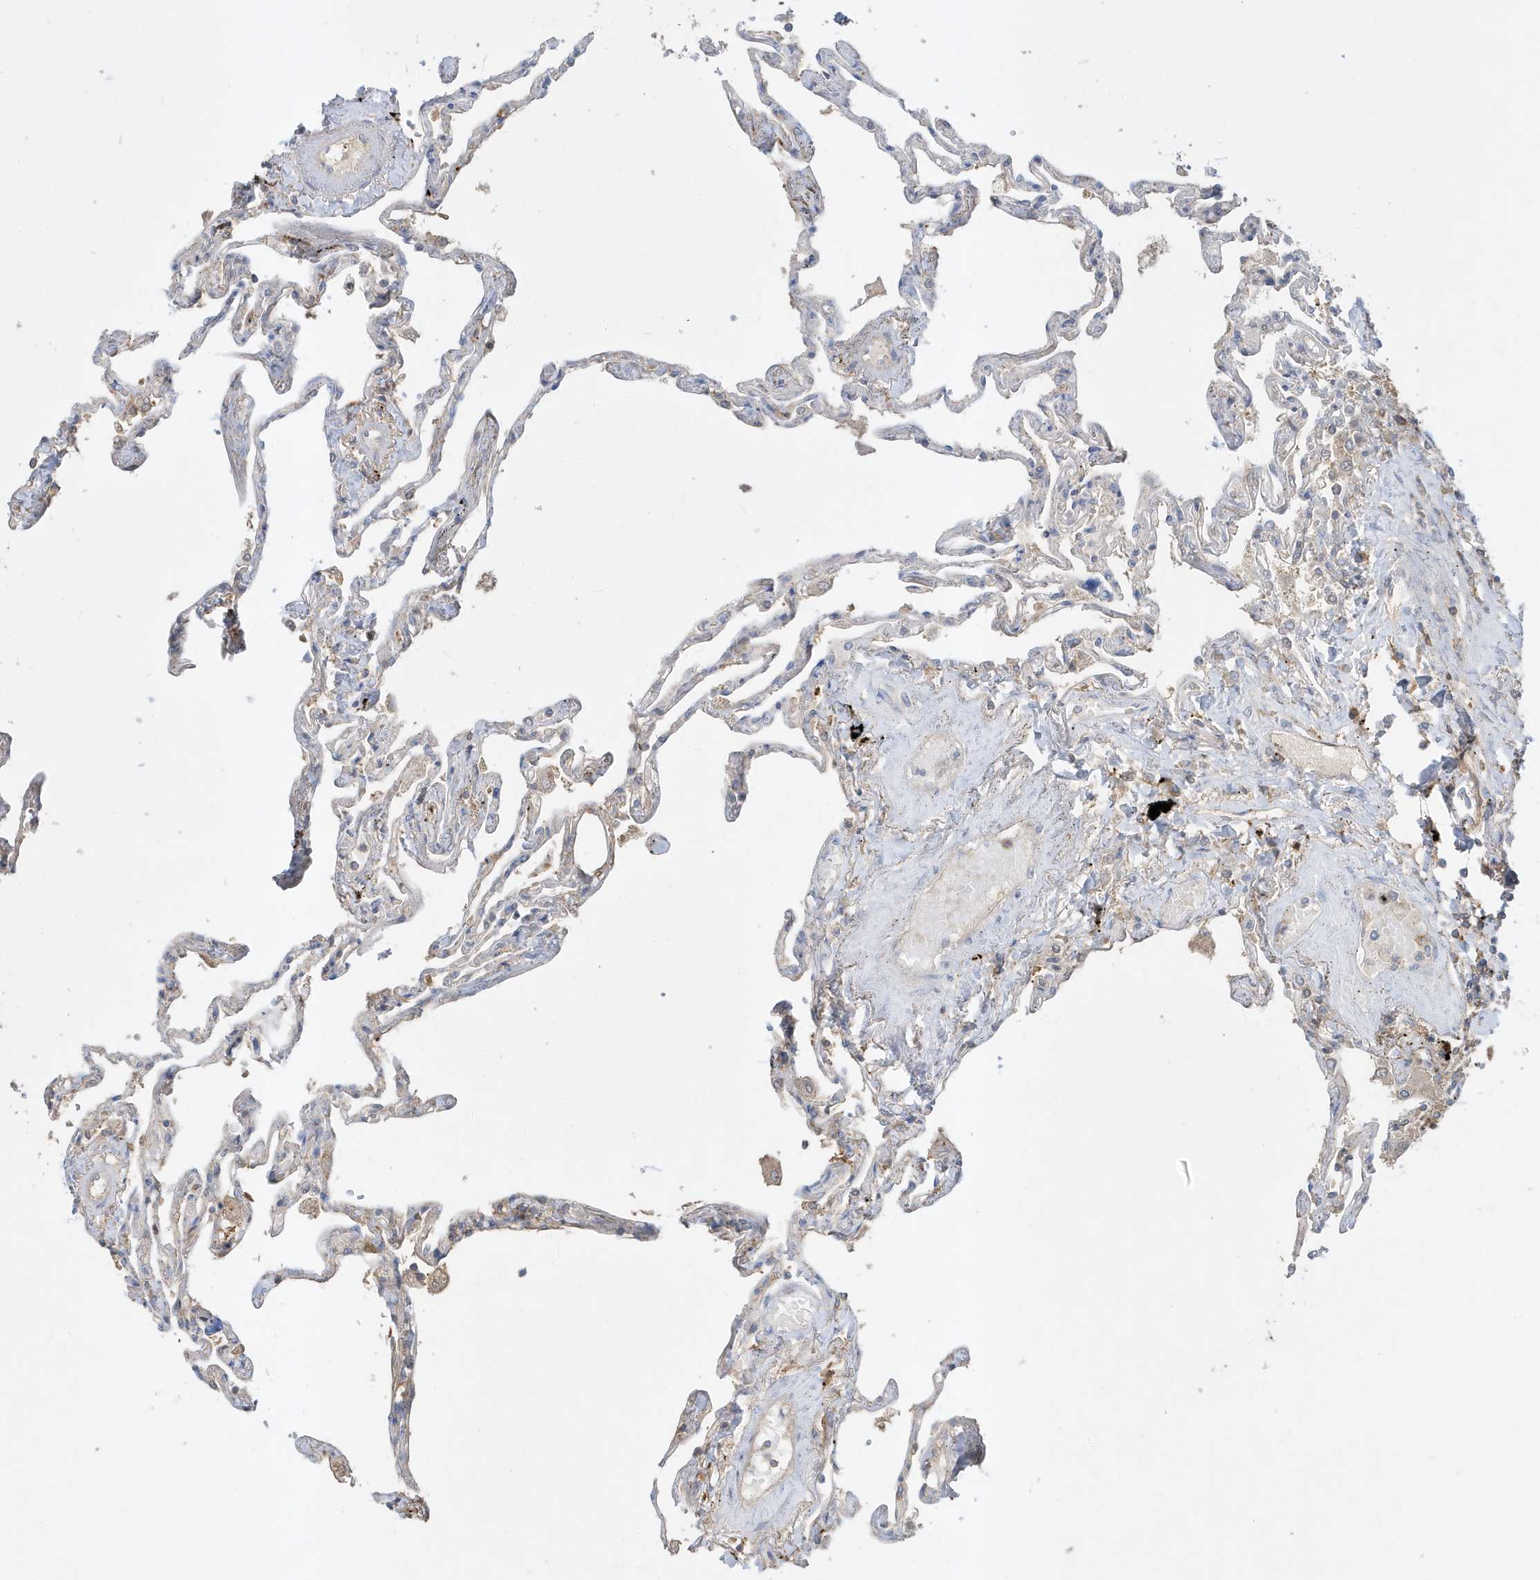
{"staining": {"intensity": "negative", "quantity": "none", "location": "none"}, "tissue": "lung", "cell_type": "Alveolar cells", "image_type": "normal", "snomed": [{"axis": "morphology", "description": "Normal tissue, NOS"}, {"axis": "topography", "description": "Lung"}], "caption": "Immunohistochemical staining of benign human lung exhibits no significant staining in alveolar cells.", "gene": "ABTB1", "patient": {"sex": "female", "age": 67}}